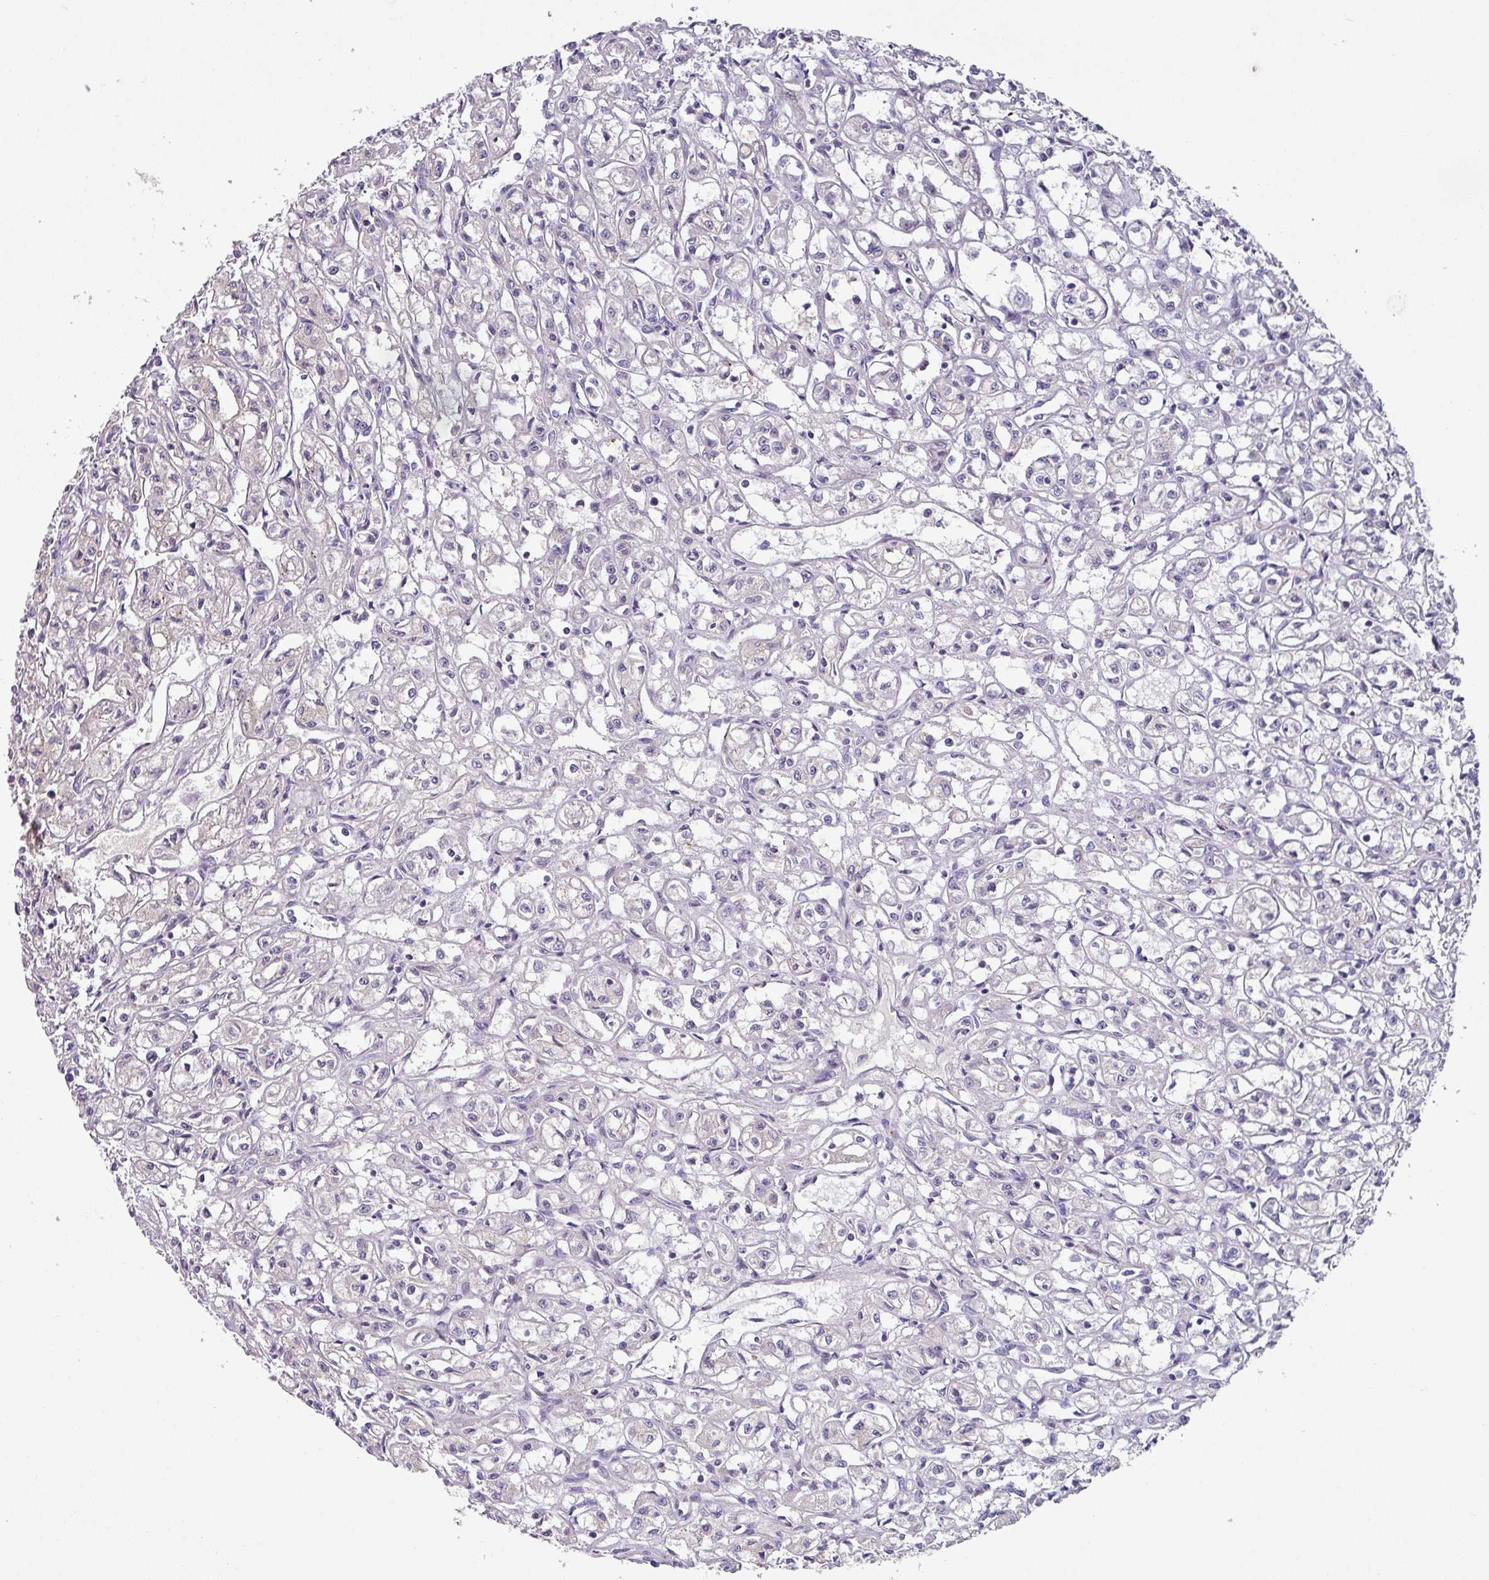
{"staining": {"intensity": "negative", "quantity": "none", "location": "none"}, "tissue": "renal cancer", "cell_type": "Tumor cells", "image_type": "cancer", "snomed": [{"axis": "morphology", "description": "Adenocarcinoma, NOS"}, {"axis": "topography", "description": "Kidney"}], "caption": "IHC histopathology image of neoplastic tissue: adenocarcinoma (renal) stained with DAB shows no significant protein expression in tumor cells. Nuclei are stained in blue.", "gene": "KLHL3", "patient": {"sex": "male", "age": 56}}